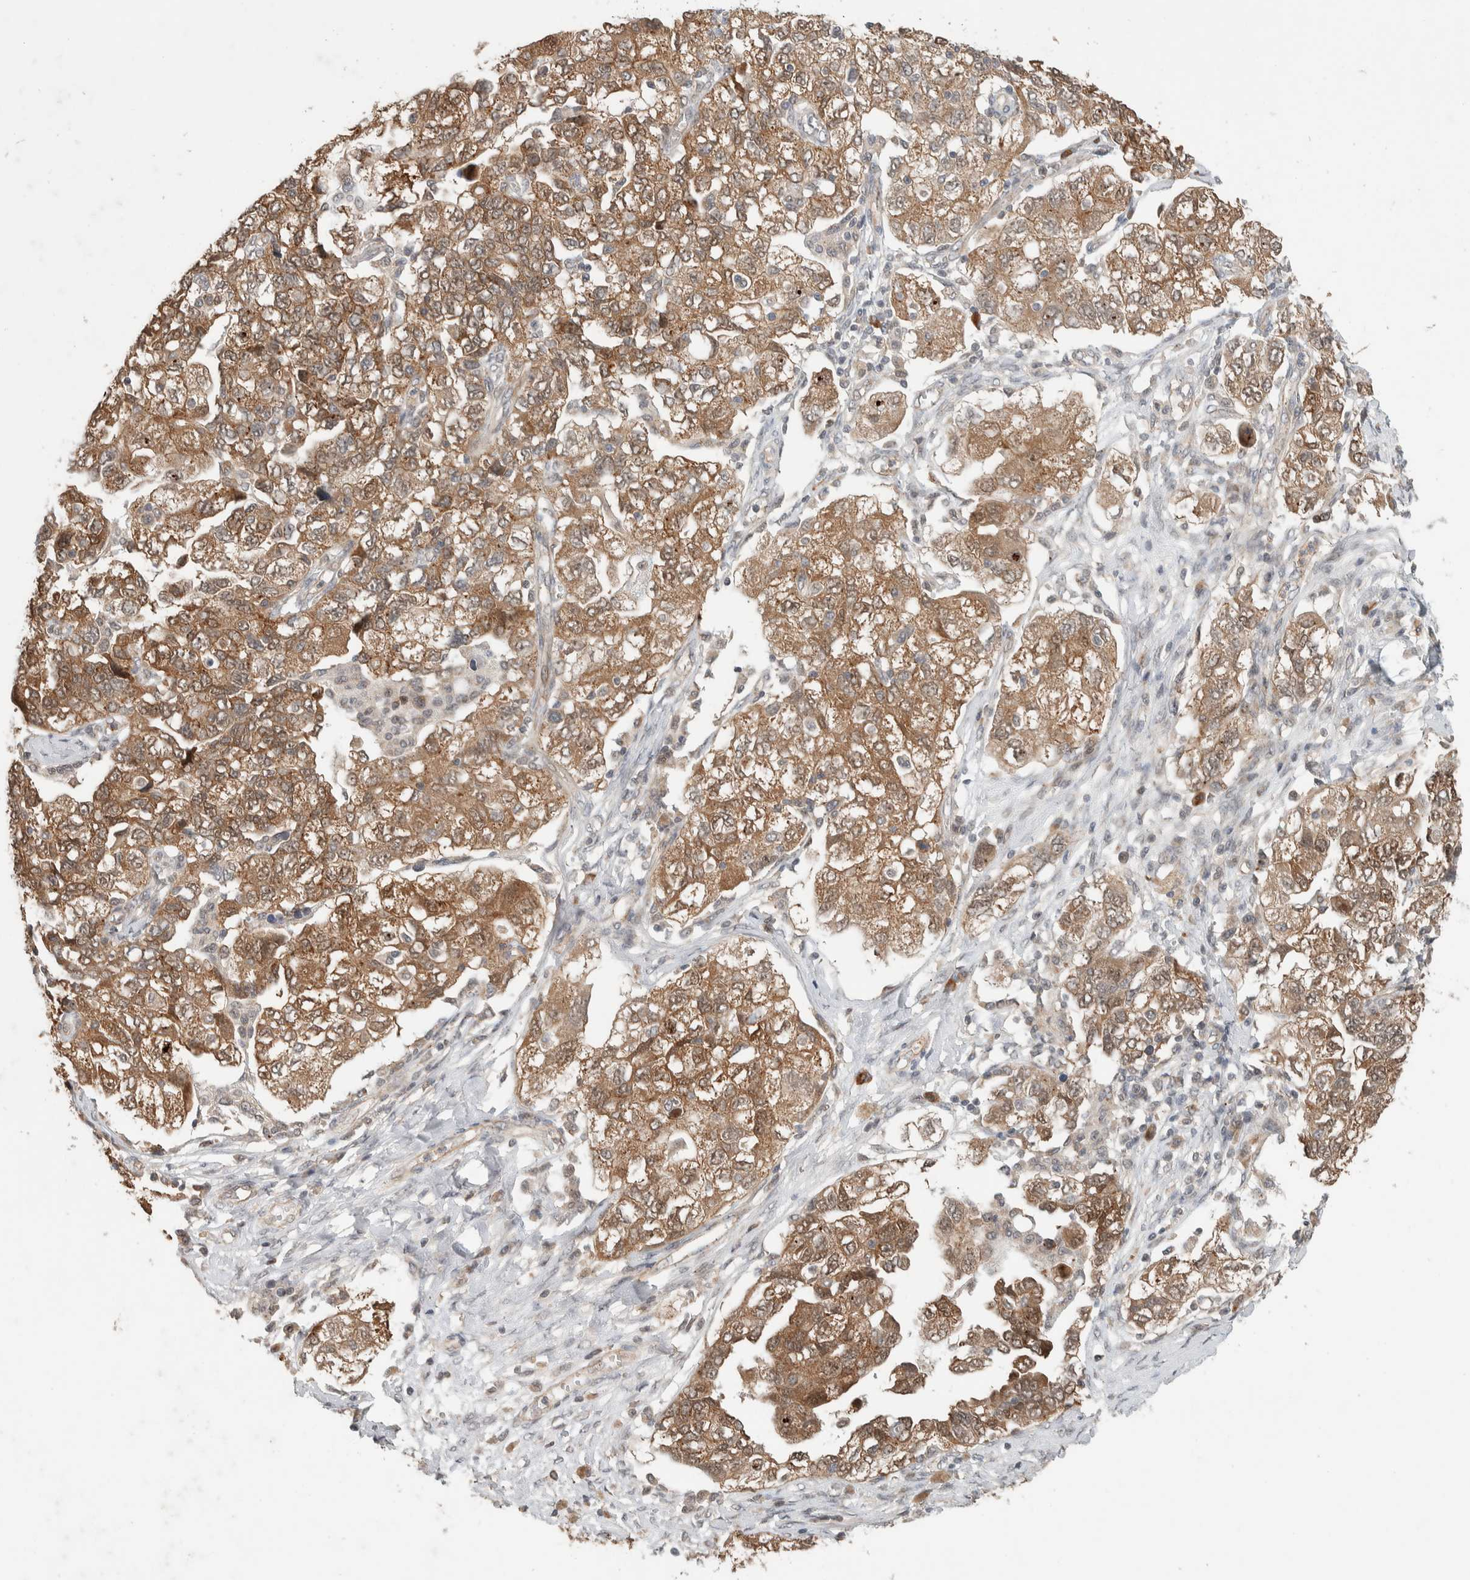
{"staining": {"intensity": "moderate", "quantity": ">75%", "location": "cytoplasmic/membranous"}, "tissue": "ovarian cancer", "cell_type": "Tumor cells", "image_type": "cancer", "snomed": [{"axis": "morphology", "description": "Carcinoma, NOS"}, {"axis": "morphology", "description": "Cystadenocarcinoma, serous, NOS"}, {"axis": "topography", "description": "Ovary"}], "caption": "Serous cystadenocarcinoma (ovarian) tissue reveals moderate cytoplasmic/membranous positivity in approximately >75% of tumor cells, visualized by immunohistochemistry. (DAB = brown stain, brightfield microscopy at high magnification).", "gene": "DEPTOR", "patient": {"sex": "female", "age": 69}}